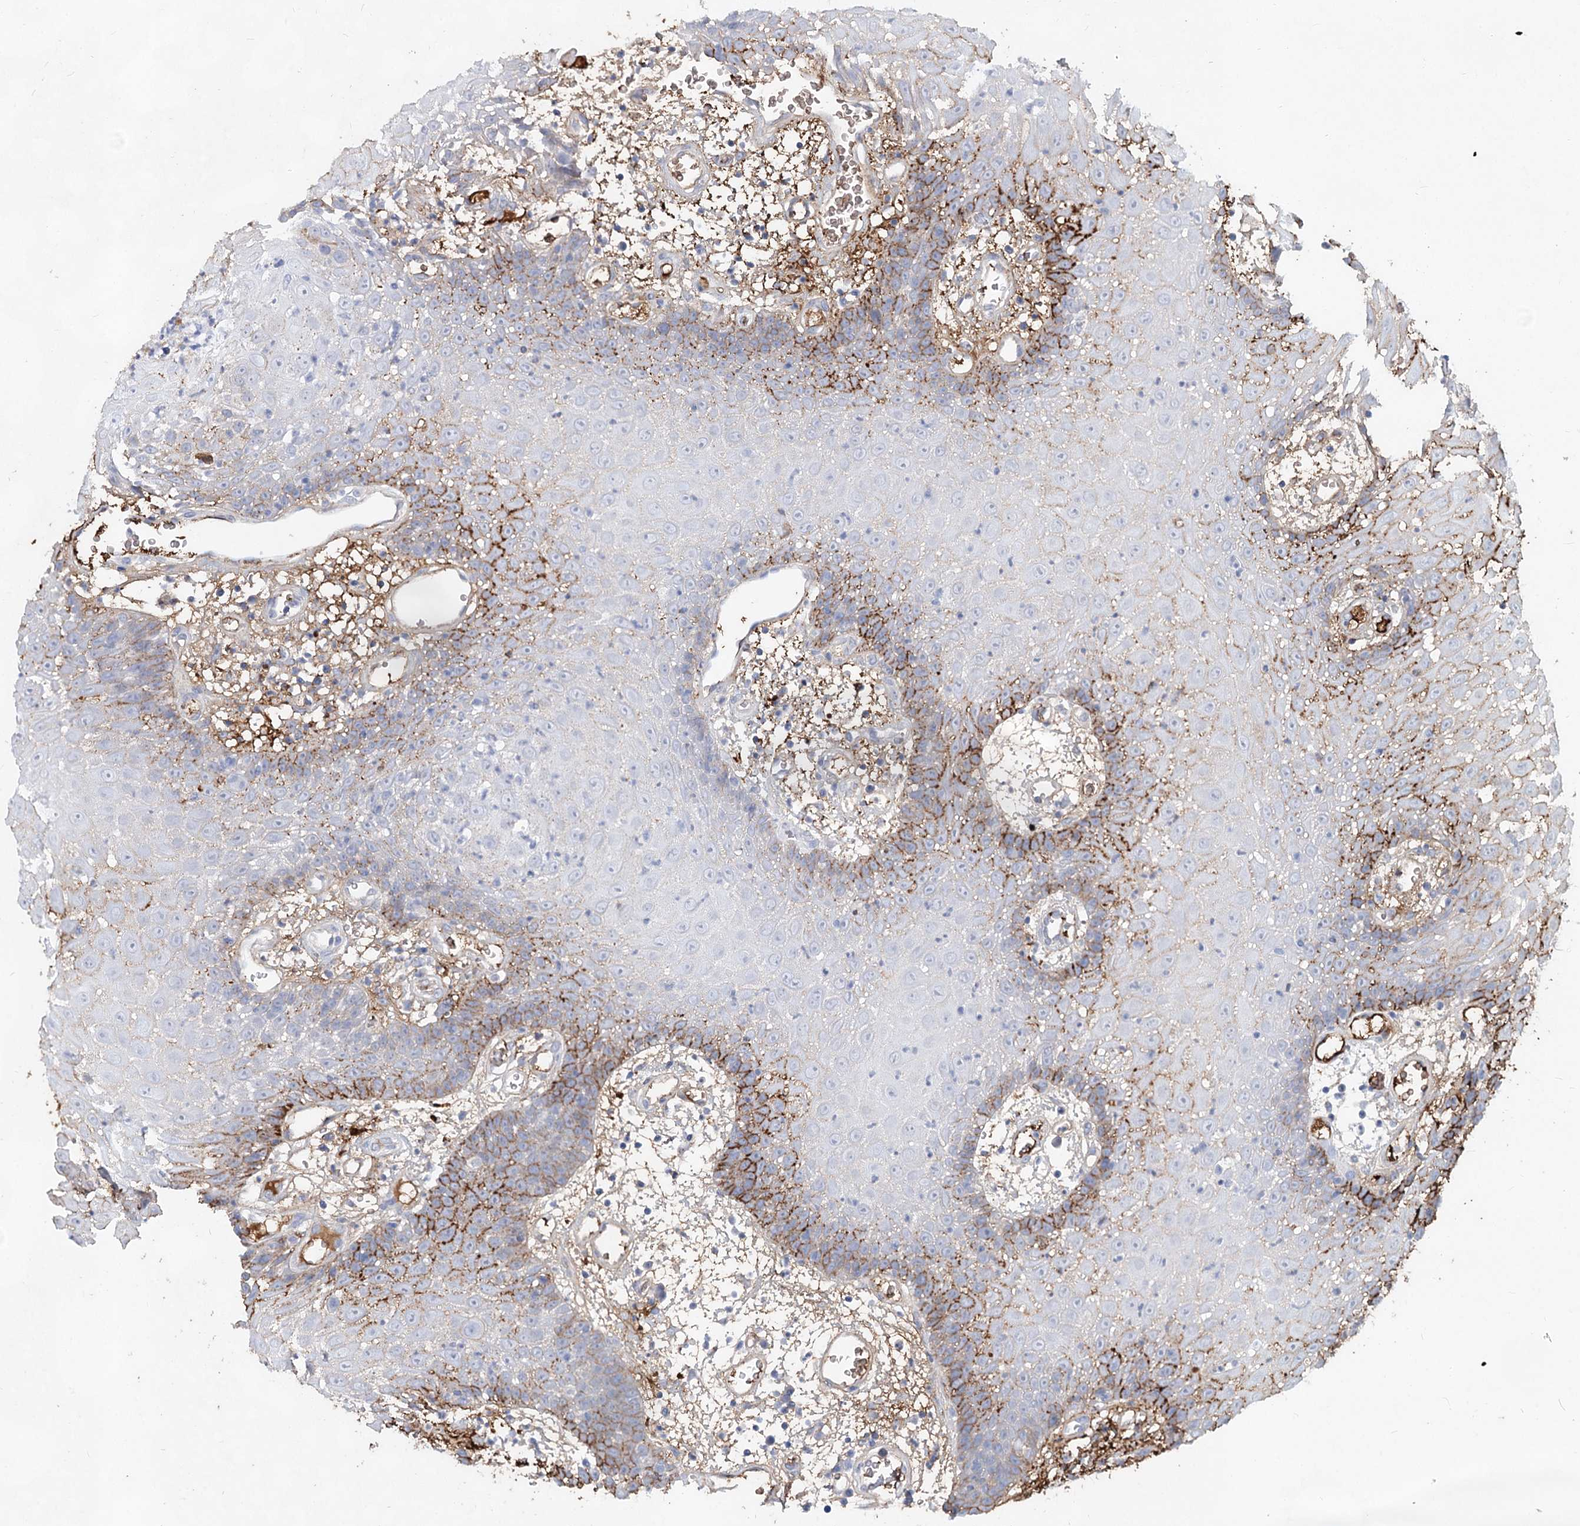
{"staining": {"intensity": "moderate", "quantity": "<25%", "location": "cytoplasmic/membranous"}, "tissue": "oral mucosa", "cell_type": "Squamous epithelial cells", "image_type": "normal", "snomed": [{"axis": "morphology", "description": "Normal tissue, NOS"}, {"axis": "topography", "description": "Skeletal muscle"}, {"axis": "topography", "description": "Oral tissue"}, {"axis": "topography", "description": "Salivary gland"}, {"axis": "topography", "description": "Peripheral nerve tissue"}], "caption": "Oral mucosa stained with DAB IHC reveals low levels of moderate cytoplasmic/membranous positivity in about <25% of squamous epithelial cells. The staining is performed using DAB (3,3'-diaminobenzidine) brown chromogen to label protein expression. The nuclei are counter-stained blue using hematoxylin.", "gene": "TASOR2", "patient": {"sex": "male", "age": 54}}